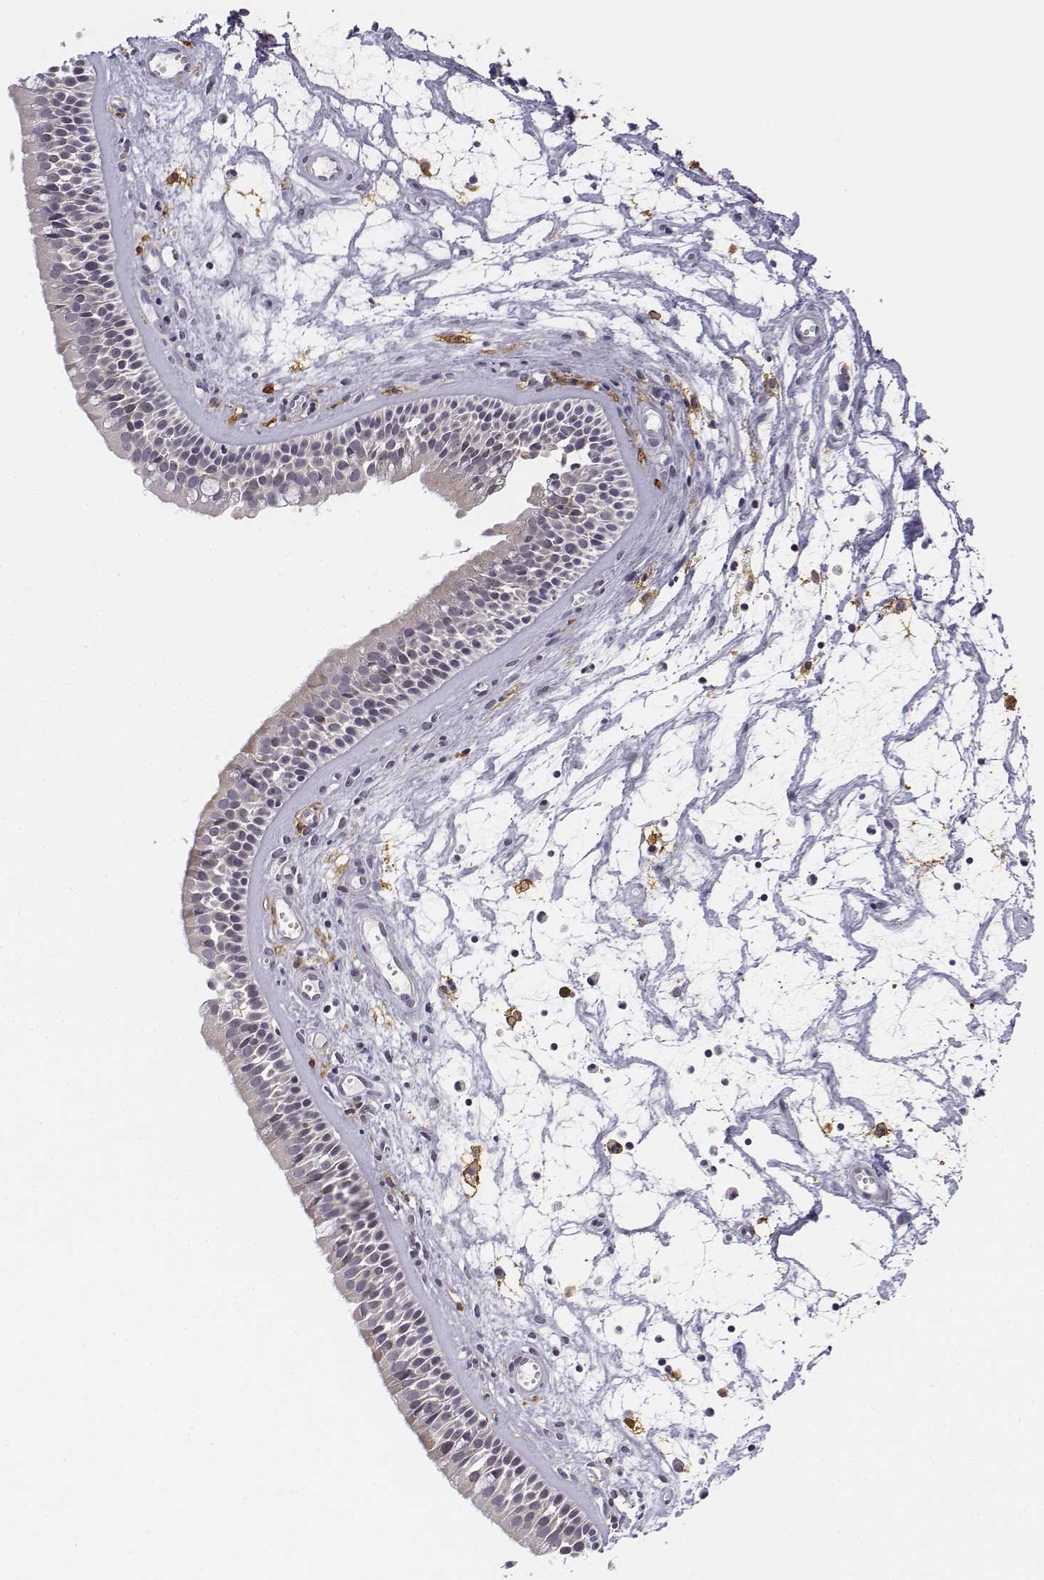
{"staining": {"intensity": "negative", "quantity": "none", "location": "none"}, "tissue": "nasopharynx", "cell_type": "Respiratory epithelial cells", "image_type": "normal", "snomed": [{"axis": "morphology", "description": "Normal tissue, NOS"}, {"axis": "topography", "description": "Nasopharynx"}], "caption": "A high-resolution histopathology image shows IHC staining of benign nasopharynx, which exhibits no significant staining in respiratory epithelial cells.", "gene": "CD14", "patient": {"sex": "female", "age": 68}}